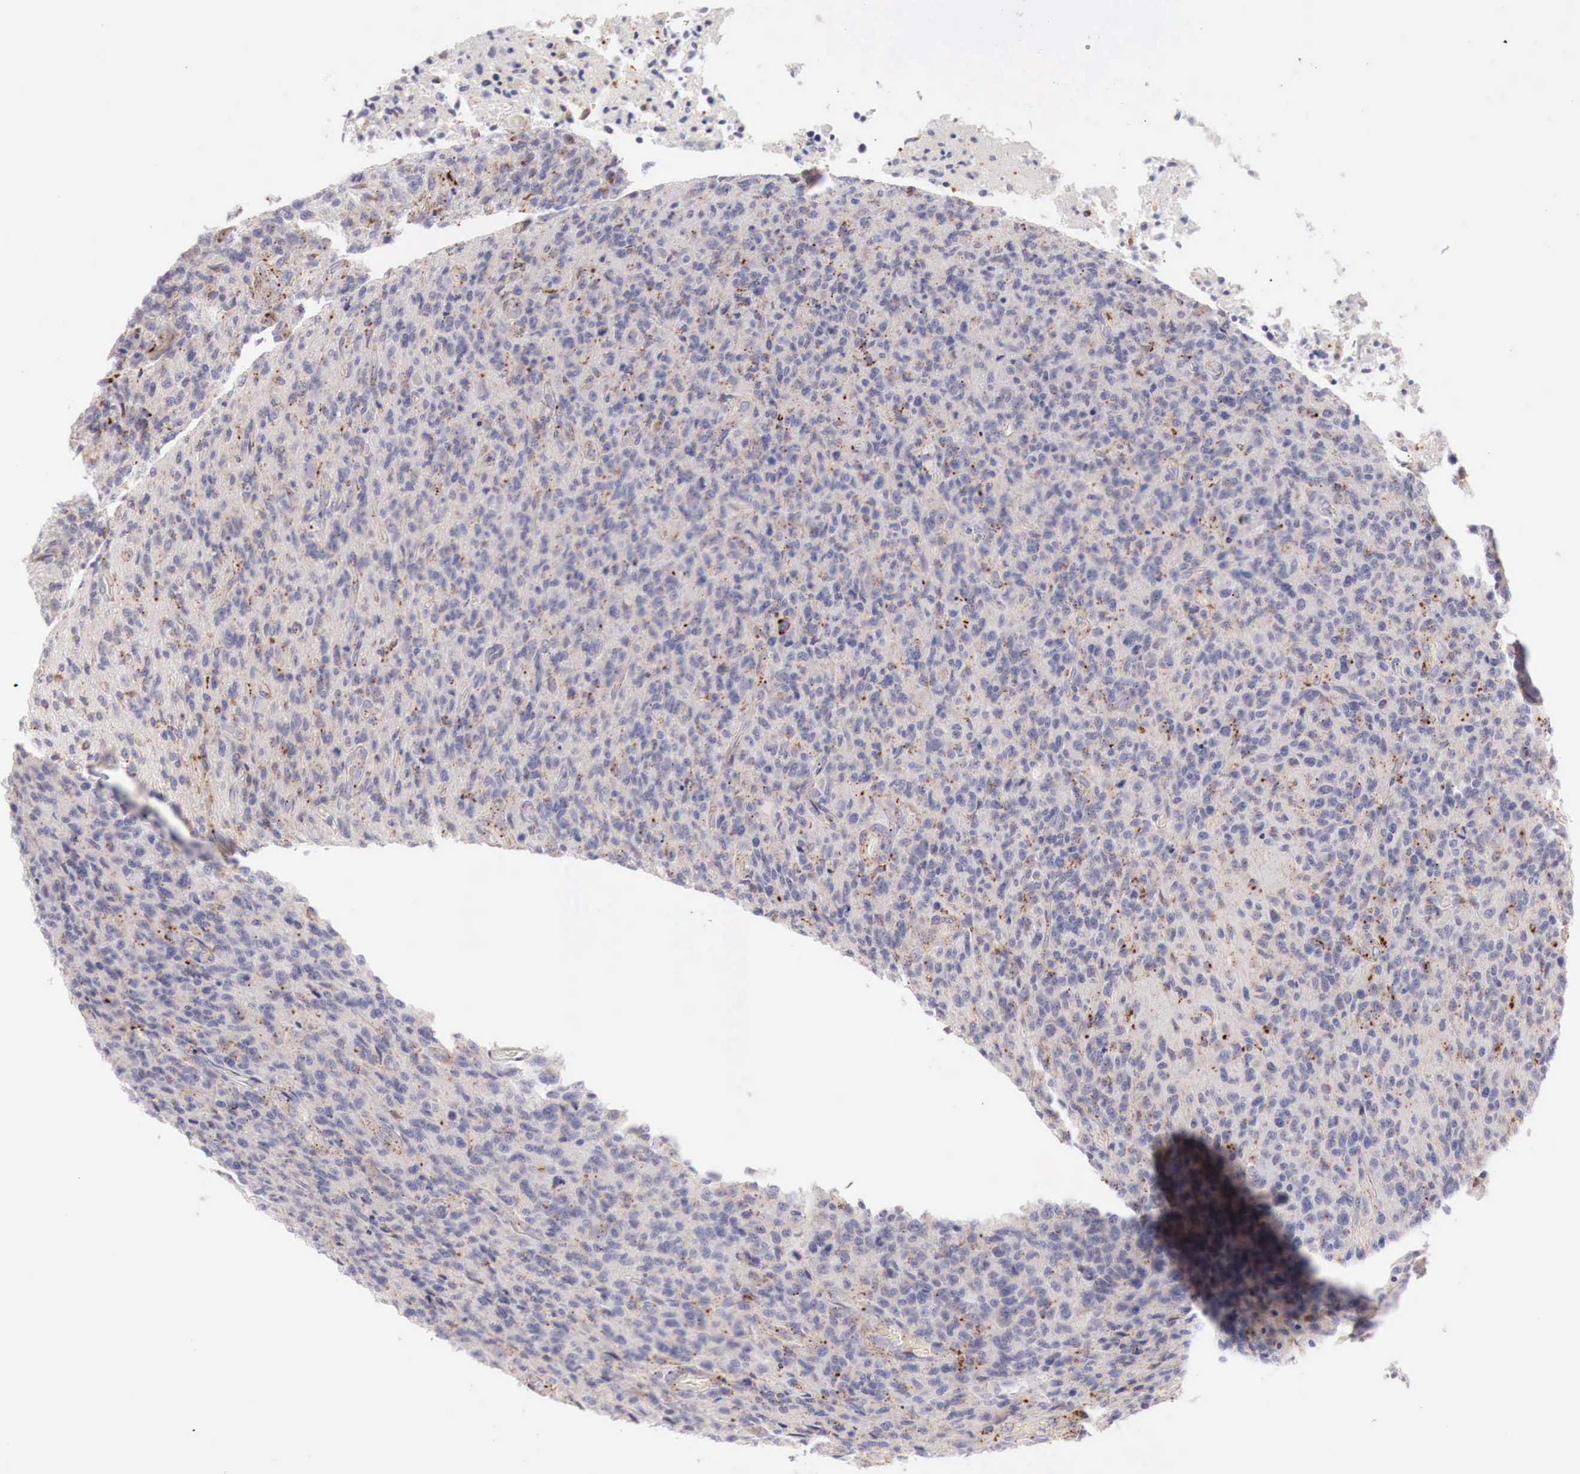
{"staining": {"intensity": "moderate", "quantity": "25%-75%", "location": "cytoplasmic/membranous"}, "tissue": "glioma", "cell_type": "Tumor cells", "image_type": "cancer", "snomed": [{"axis": "morphology", "description": "Glioma, malignant, High grade"}, {"axis": "topography", "description": "Brain"}], "caption": "Immunohistochemistry photomicrograph of glioma stained for a protein (brown), which displays medium levels of moderate cytoplasmic/membranous expression in about 25%-75% of tumor cells.", "gene": "GLA", "patient": {"sex": "male", "age": 36}}